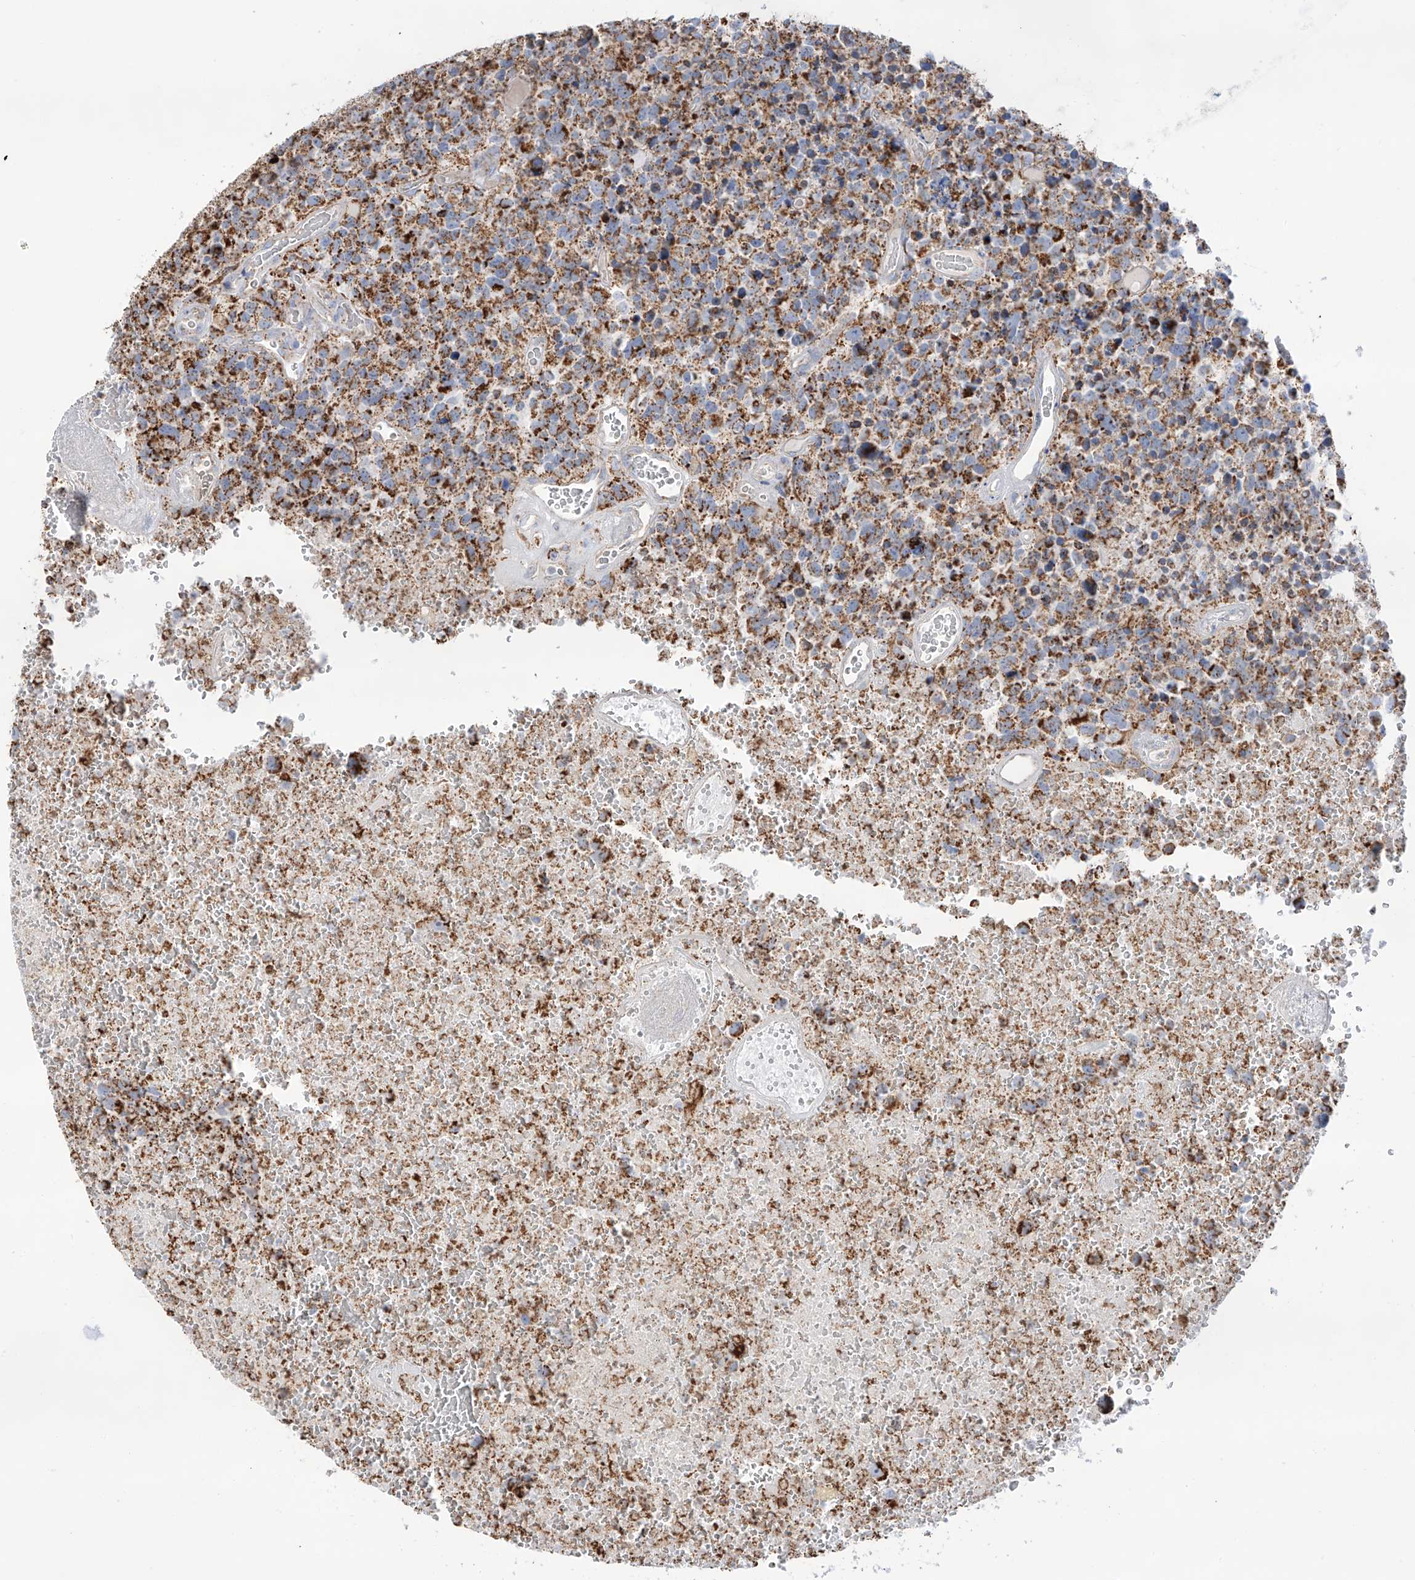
{"staining": {"intensity": "moderate", "quantity": ">75%", "location": "cytoplasmic/membranous"}, "tissue": "glioma", "cell_type": "Tumor cells", "image_type": "cancer", "snomed": [{"axis": "morphology", "description": "Glioma, malignant, High grade"}, {"axis": "topography", "description": "Brain"}], "caption": "This photomicrograph displays immunohistochemistry staining of malignant glioma (high-grade), with medium moderate cytoplasmic/membranous expression in approximately >75% of tumor cells.", "gene": "TTC27", "patient": {"sex": "male", "age": 69}}